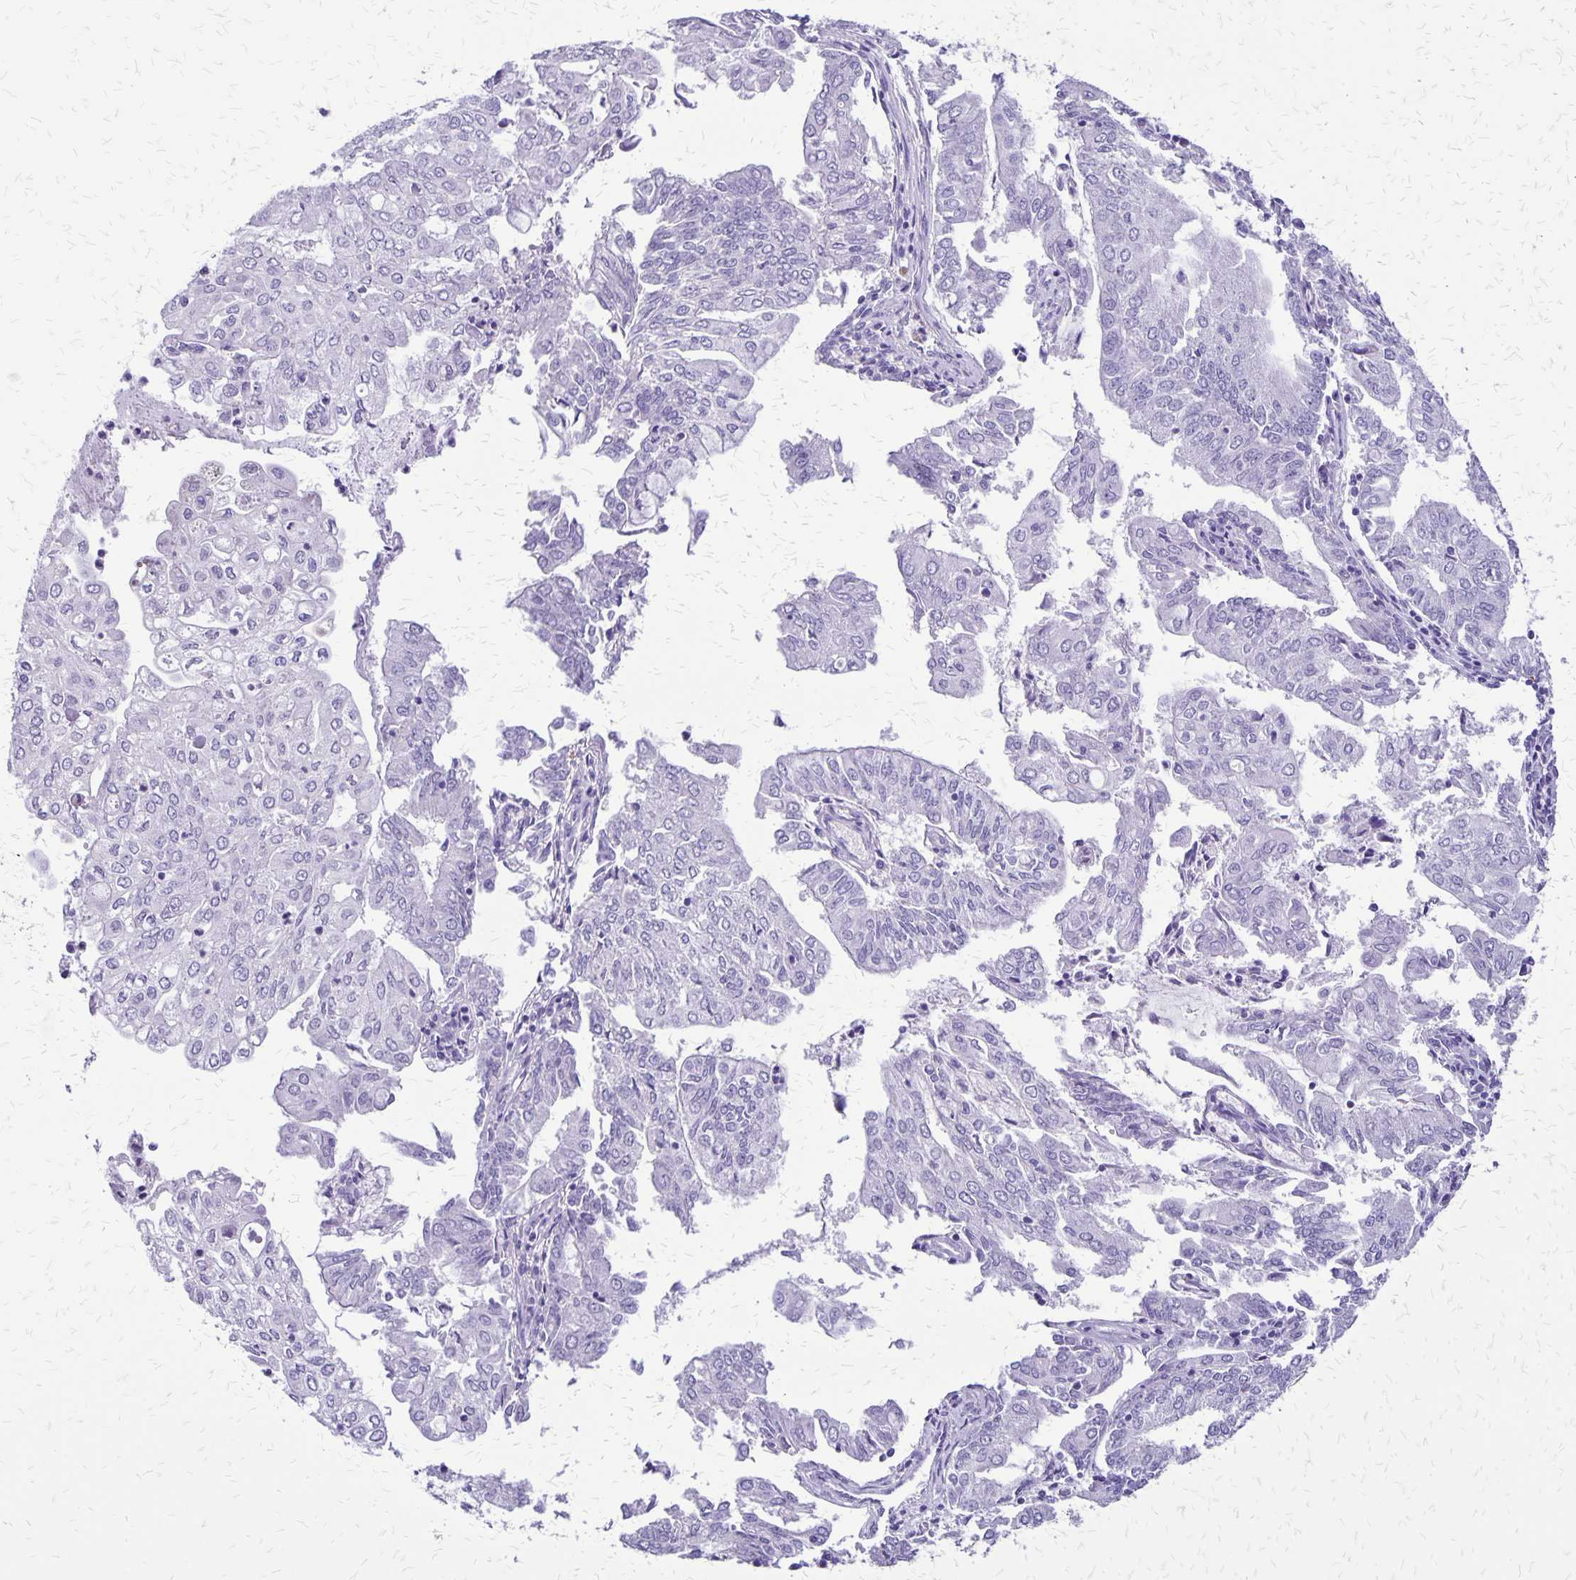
{"staining": {"intensity": "negative", "quantity": "none", "location": "none"}, "tissue": "endometrial cancer", "cell_type": "Tumor cells", "image_type": "cancer", "snomed": [{"axis": "morphology", "description": "Adenocarcinoma, NOS"}, {"axis": "topography", "description": "Endometrium"}], "caption": "This is an IHC image of human endometrial cancer (adenocarcinoma). There is no staining in tumor cells.", "gene": "SLC13A2", "patient": {"sex": "female", "age": 61}}